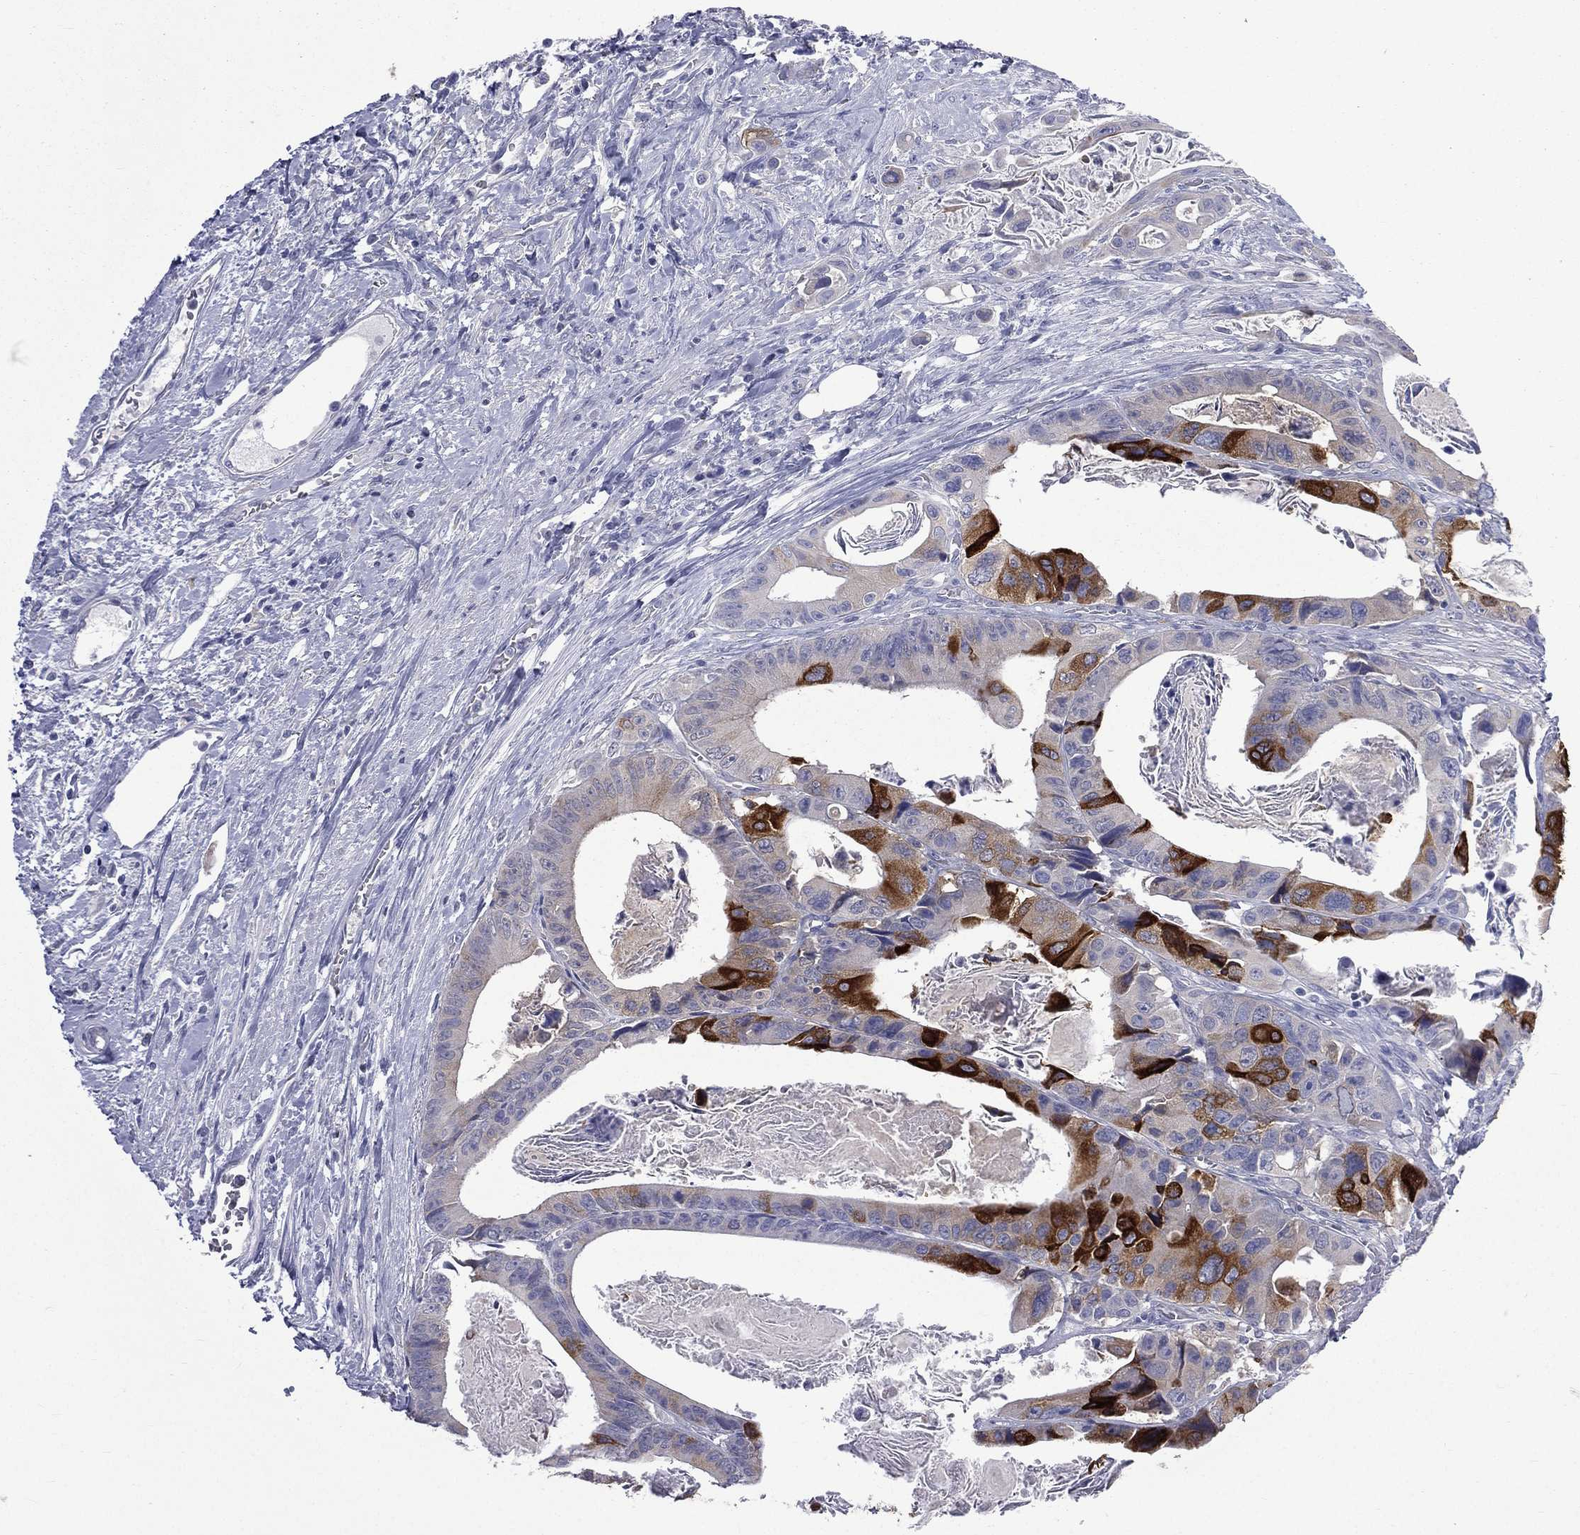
{"staining": {"intensity": "strong", "quantity": "25%-75%", "location": "cytoplasmic/membranous"}, "tissue": "colorectal cancer", "cell_type": "Tumor cells", "image_type": "cancer", "snomed": [{"axis": "morphology", "description": "Adenocarcinoma, NOS"}, {"axis": "topography", "description": "Rectum"}], "caption": "Adenocarcinoma (colorectal) was stained to show a protein in brown. There is high levels of strong cytoplasmic/membranous positivity in approximately 25%-75% of tumor cells. (DAB (3,3'-diaminobenzidine) = brown stain, brightfield microscopy at high magnification).", "gene": "CES2", "patient": {"sex": "male", "age": 64}}